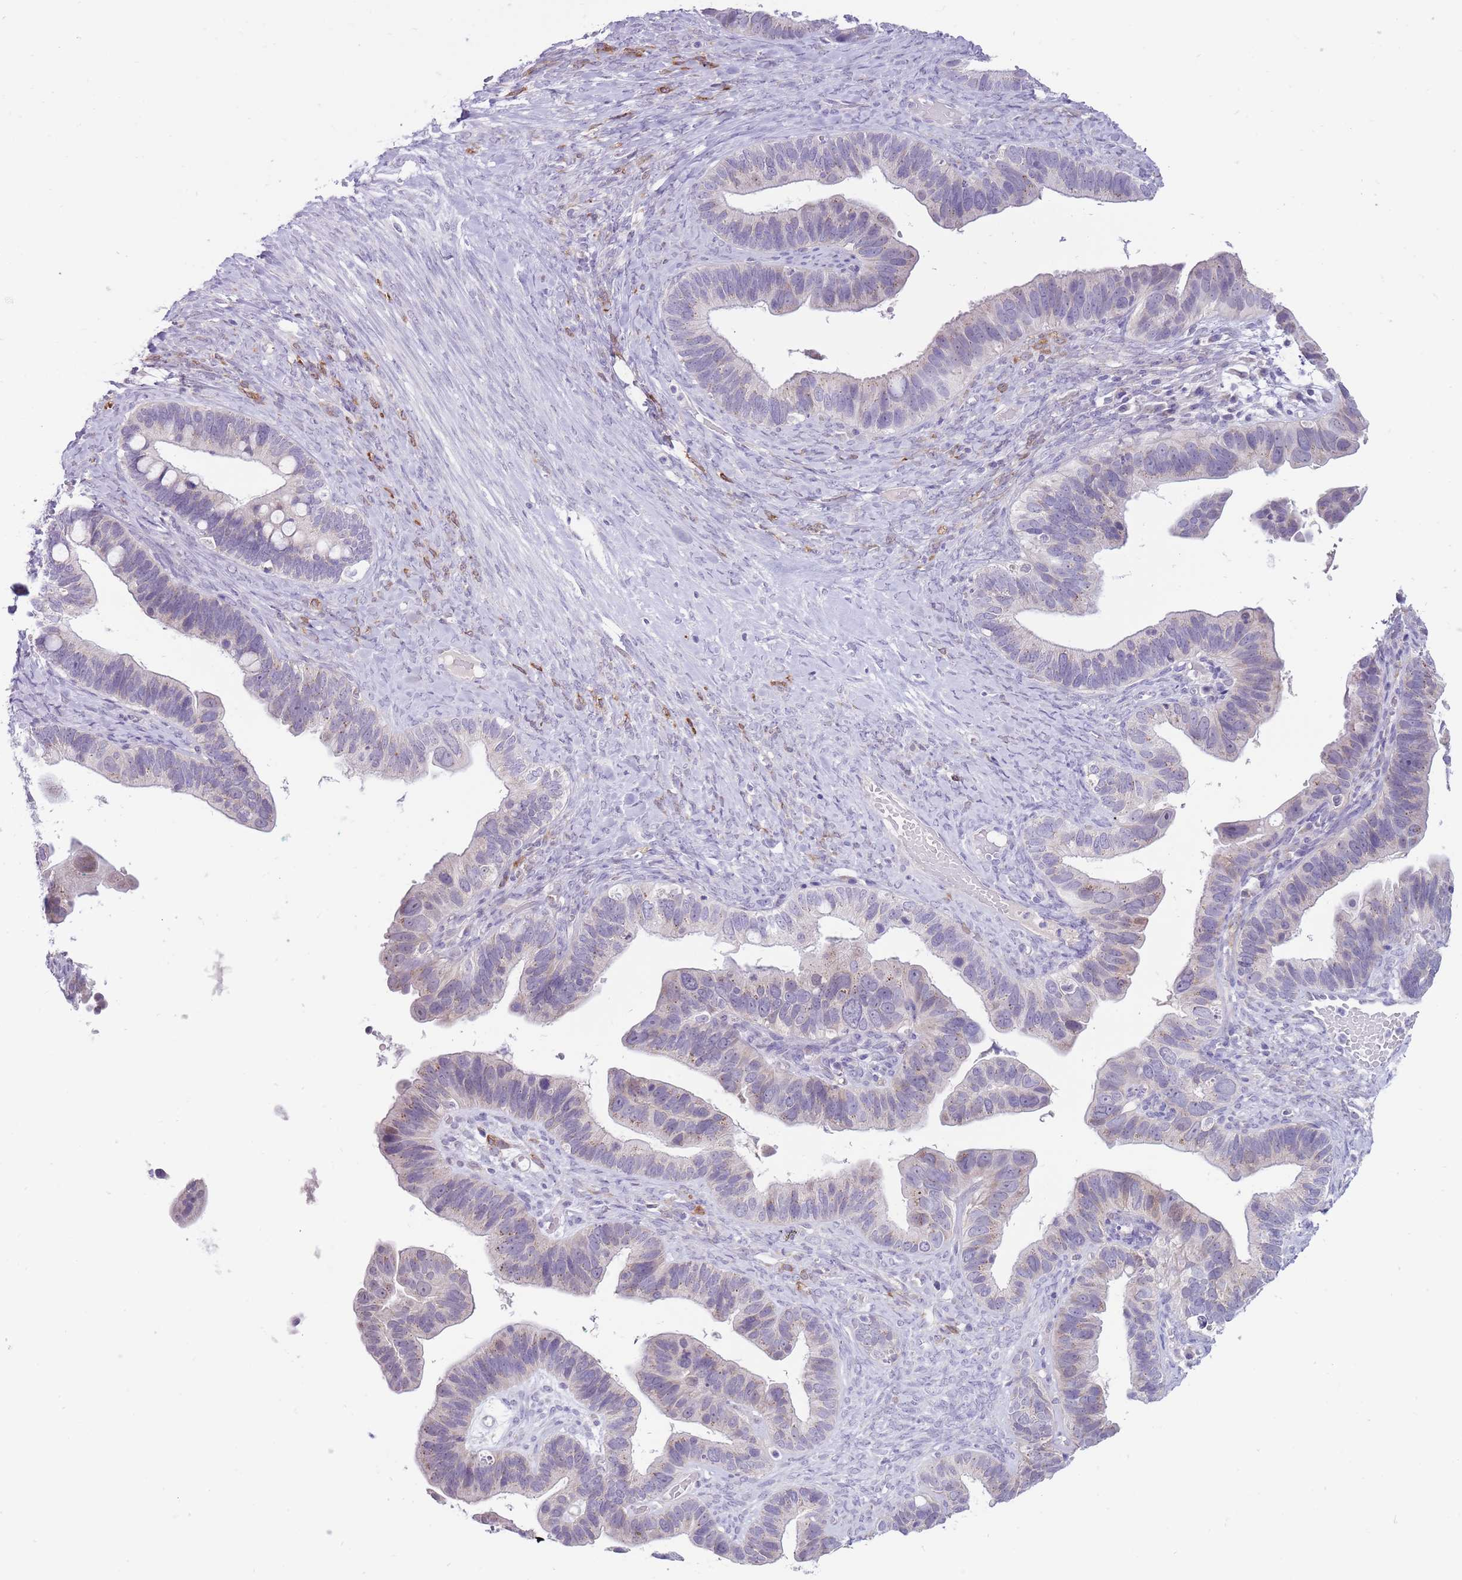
{"staining": {"intensity": "negative", "quantity": "none", "location": "none"}, "tissue": "ovarian cancer", "cell_type": "Tumor cells", "image_type": "cancer", "snomed": [{"axis": "morphology", "description": "Cystadenocarcinoma, serous, NOS"}, {"axis": "topography", "description": "Ovary"}], "caption": "The image demonstrates no staining of tumor cells in ovarian cancer (serous cystadenocarcinoma).", "gene": "ERICH4", "patient": {"sex": "female", "age": 56}}